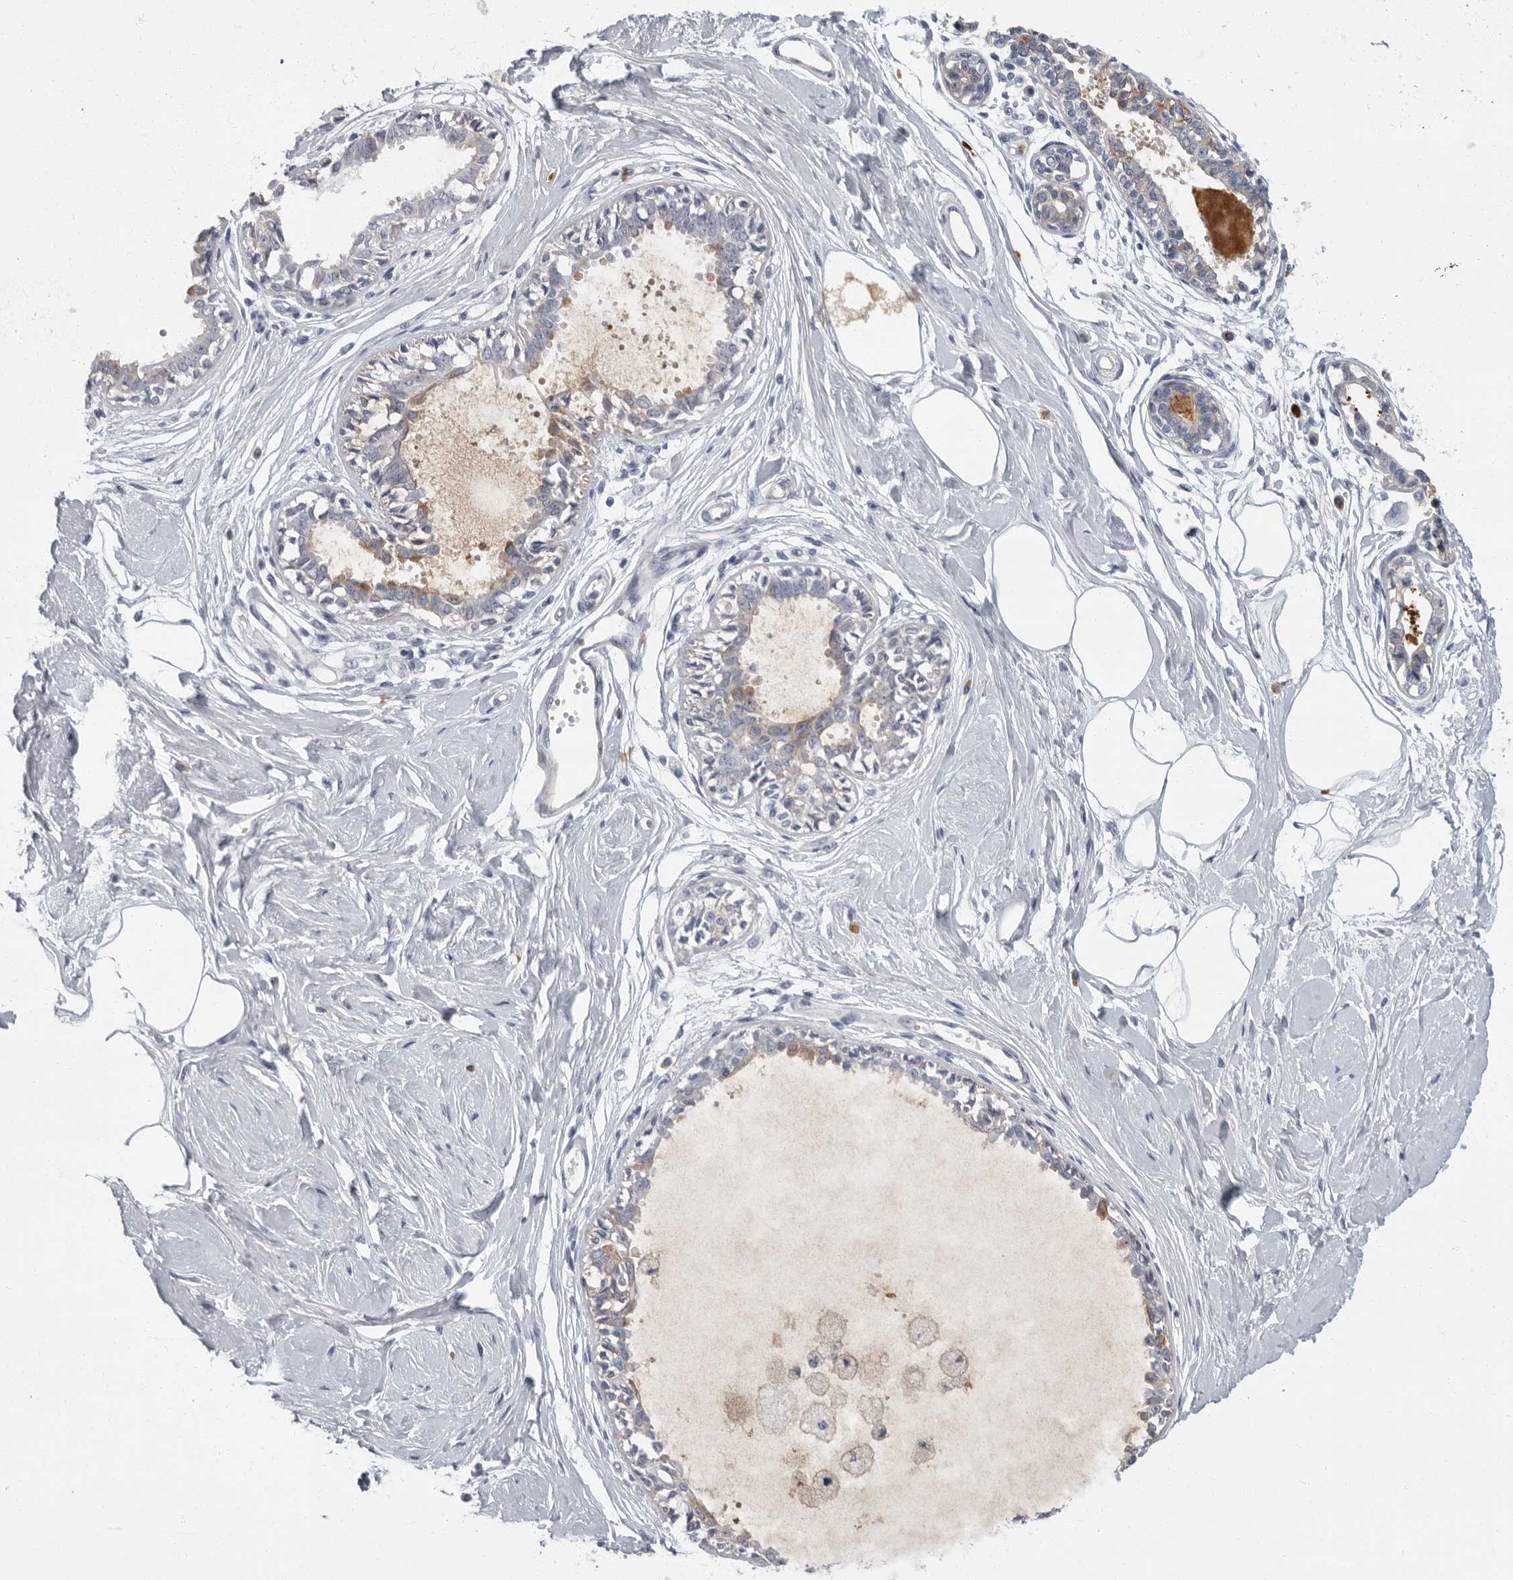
{"staining": {"intensity": "negative", "quantity": "none", "location": "none"}, "tissue": "breast", "cell_type": "Adipocytes", "image_type": "normal", "snomed": [{"axis": "morphology", "description": "Normal tissue, NOS"}, {"axis": "topography", "description": "Breast"}], "caption": "Breast was stained to show a protein in brown. There is no significant positivity in adipocytes. The staining was performed using DAB to visualize the protein expression in brown, while the nuclei were stained in blue with hematoxylin (Magnification: 20x).", "gene": "SLC25A39", "patient": {"sex": "female", "age": 45}}